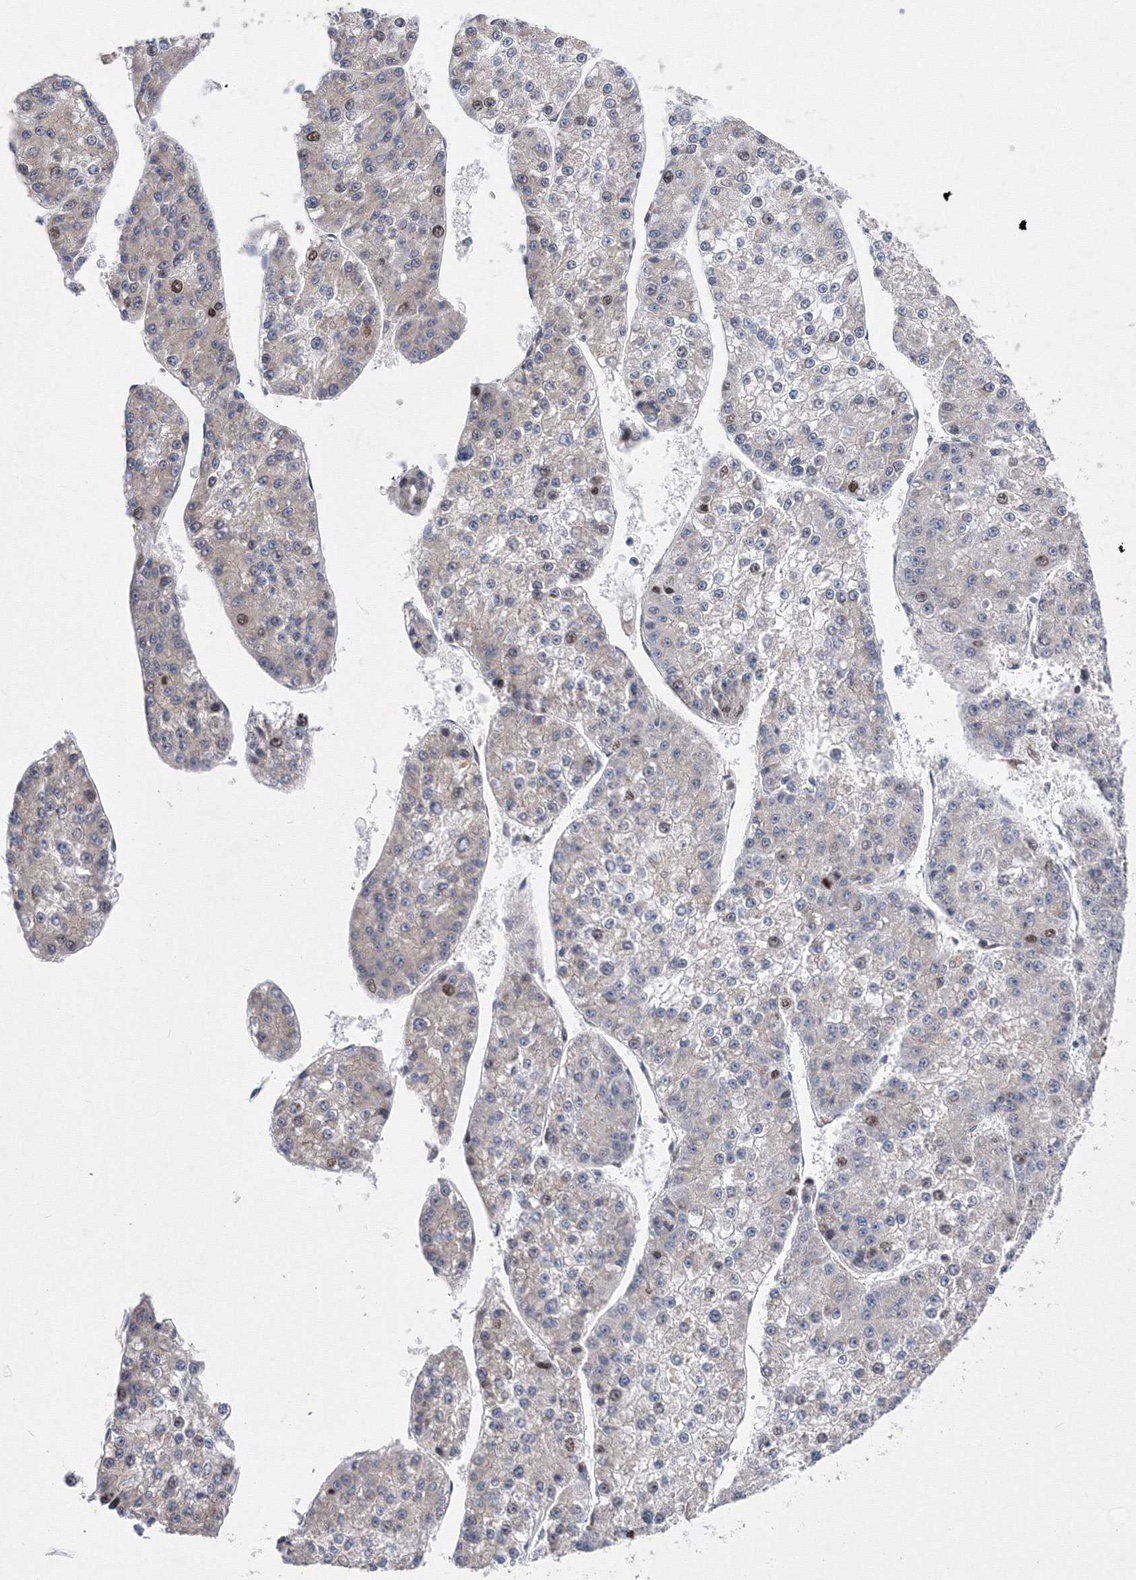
{"staining": {"intensity": "moderate", "quantity": "<25%", "location": "nuclear"}, "tissue": "liver cancer", "cell_type": "Tumor cells", "image_type": "cancer", "snomed": [{"axis": "morphology", "description": "Carcinoma, Hepatocellular, NOS"}, {"axis": "topography", "description": "Liver"}], "caption": "IHC micrograph of neoplastic tissue: human liver cancer stained using immunohistochemistry (IHC) displays low levels of moderate protein expression localized specifically in the nuclear of tumor cells, appearing as a nuclear brown color.", "gene": "GPN1", "patient": {"sex": "female", "age": 73}}